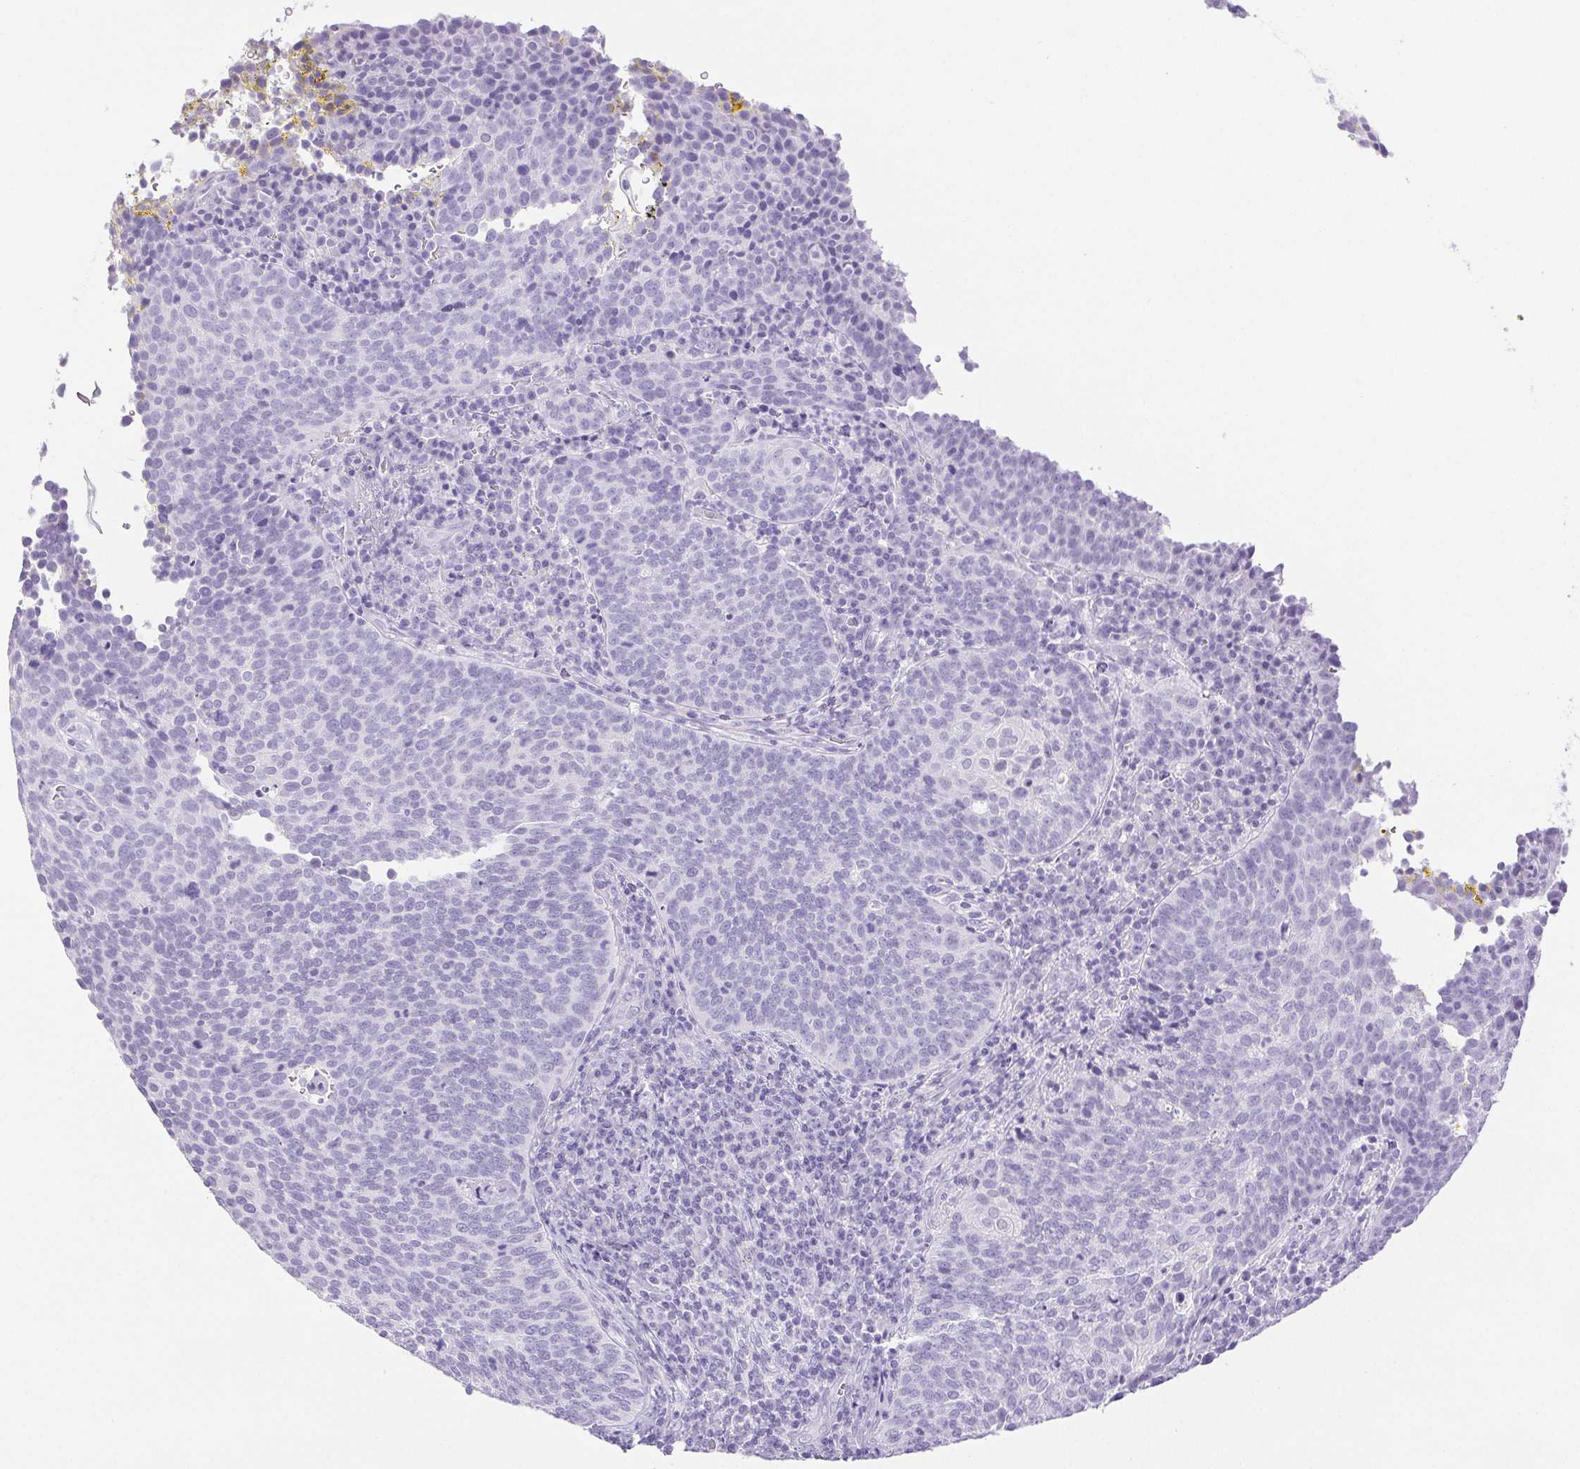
{"staining": {"intensity": "negative", "quantity": "none", "location": "none"}, "tissue": "cervical cancer", "cell_type": "Tumor cells", "image_type": "cancer", "snomed": [{"axis": "morphology", "description": "Squamous cell carcinoma, NOS"}, {"axis": "topography", "description": "Cervix"}], "caption": "Immunohistochemistry histopathology image of human cervical cancer stained for a protein (brown), which demonstrates no staining in tumor cells. (DAB (3,3'-diaminobenzidine) immunohistochemistry, high magnification).", "gene": "HLA-G", "patient": {"sex": "female", "age": 34}}